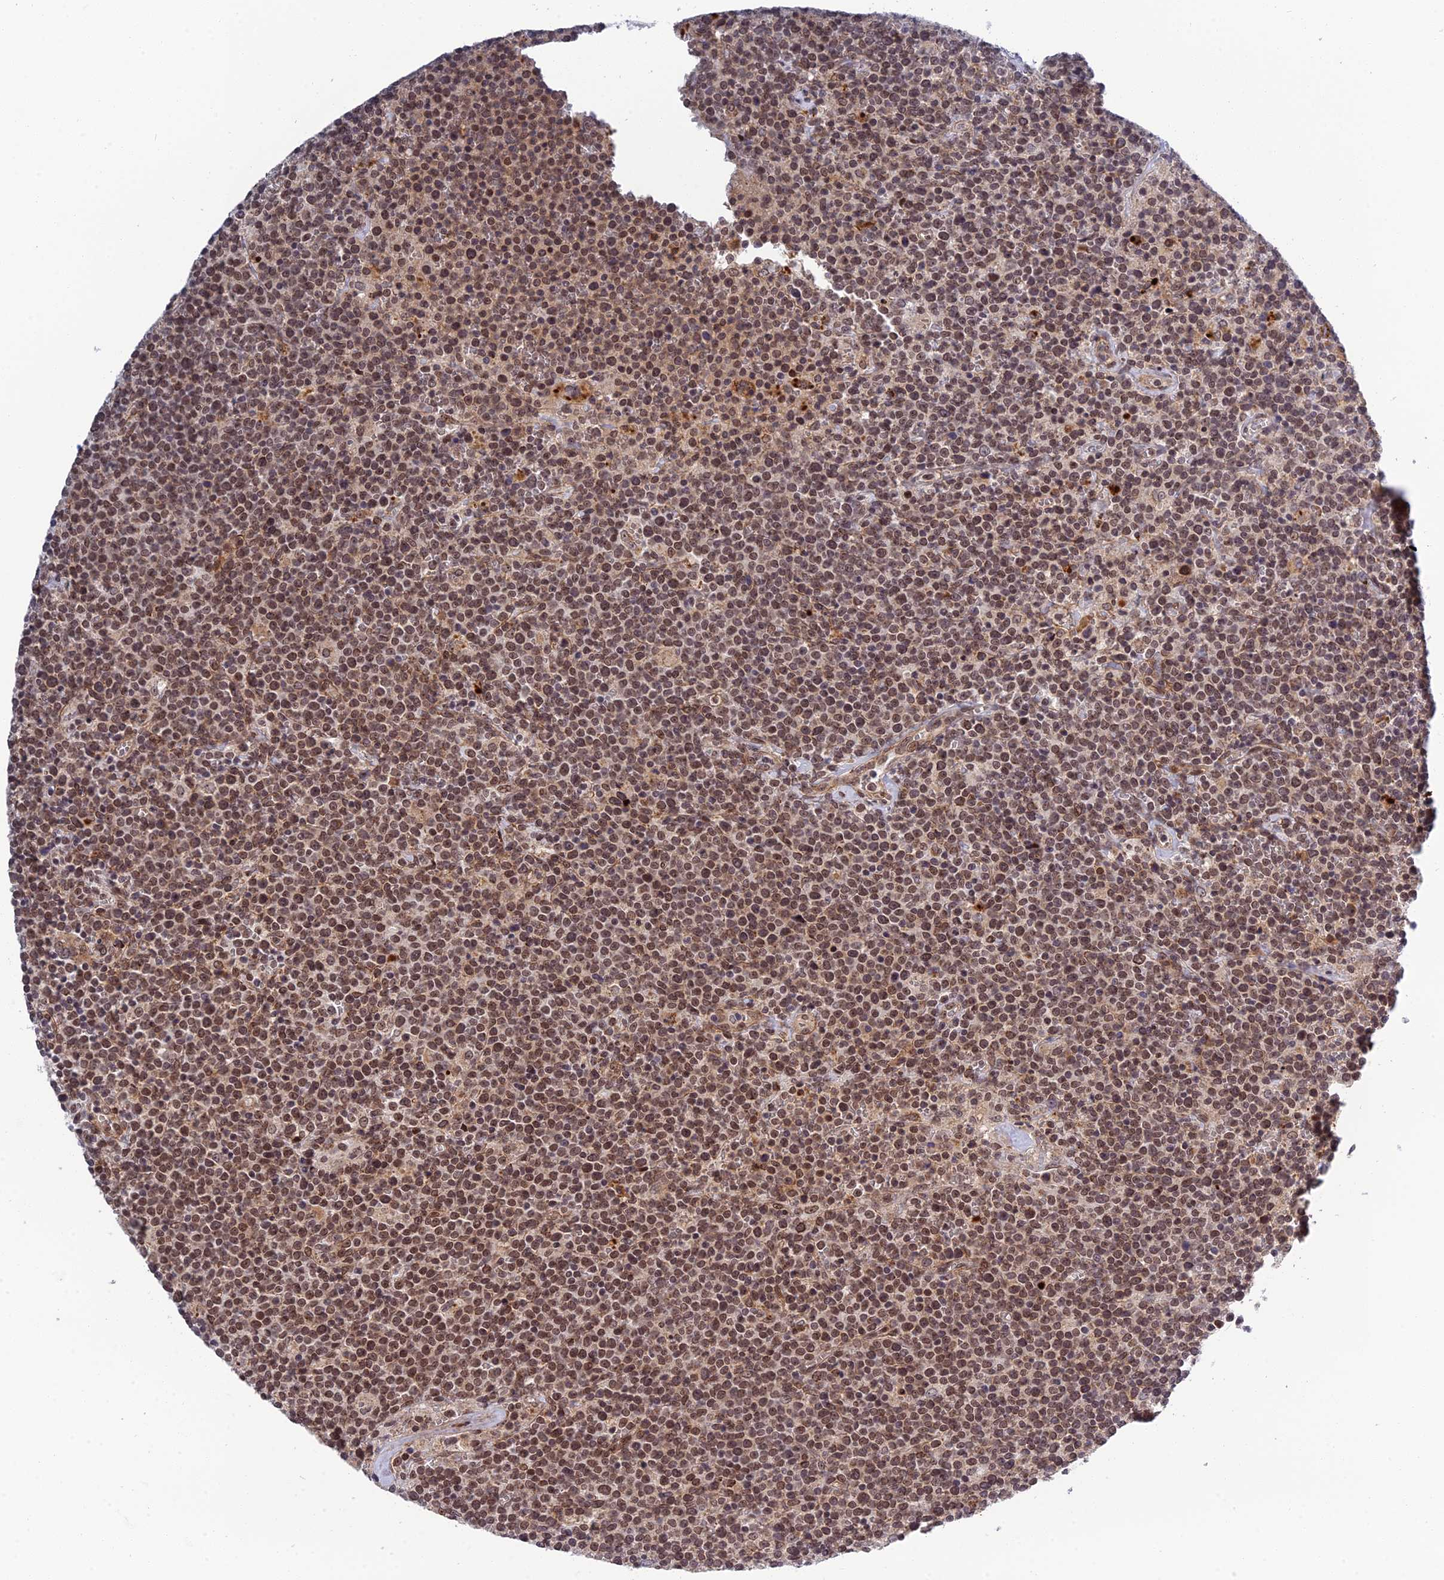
{"staining": {"intensity": "moderate", "quantity": ">75%", "location": "nuclear"}, "tissue": "lymphoma", "cell_type": "Tumor cells", "image_type": "cancer", "snomed": [{"axis": "morphology", "description": "Malignant lymphoma, non-Hodgkin's type, High grade"}, {"axis": "topography", "description": "Lymph node"}], "caption": "An IHC histopathology image of tumor tissue is shown. Protein staining in brown labels moderate nuclear positivity in lymphoma within tumor cells.", "gene": "REXO1", "patient": {"sex": "male", "age": 61}}